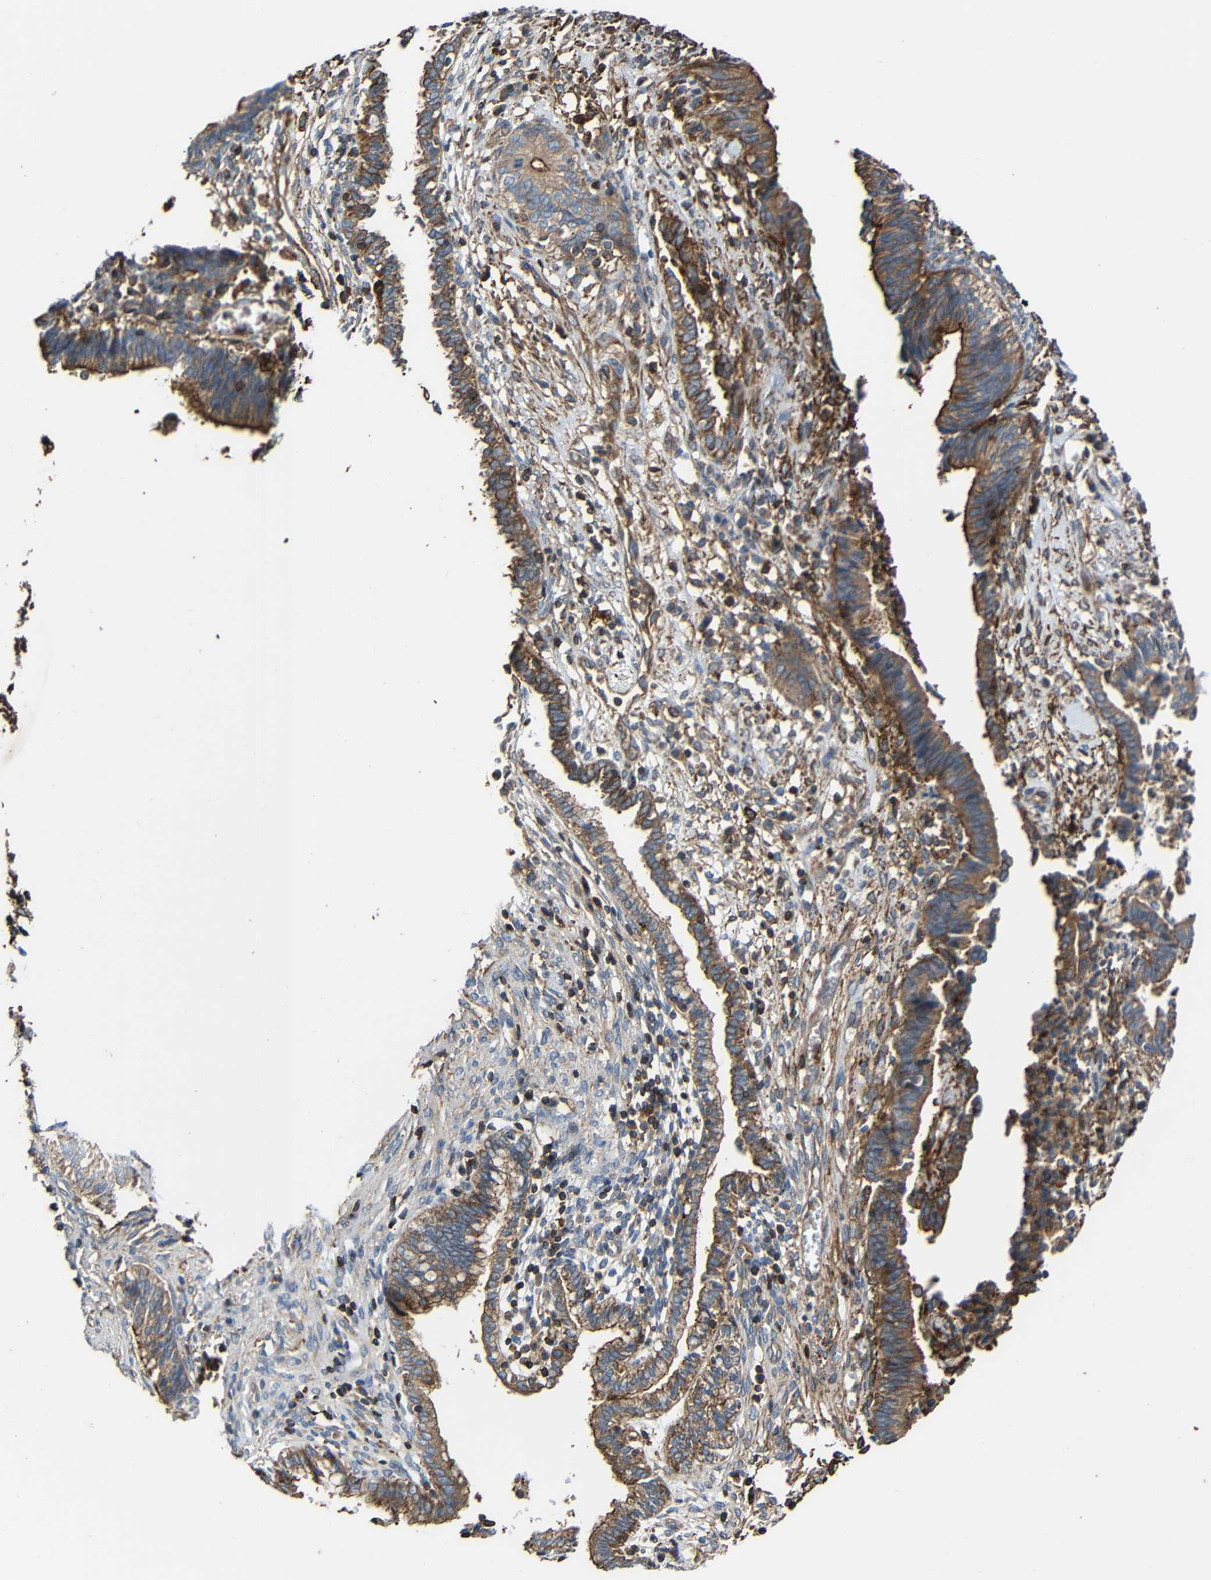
{"staining": {"intensity": "moderate", "quantity": ">75%", "location": "cytoplasmic/membranous"}, "tissue": "cervical cancer", "cell_type": "Tumor cells", "image_type": "cancer", "snomed": [{"axis": "morphology", "description": "Adenocarcinoma, NOS"}, {"axis": "topography", "description": "Cervix"}], "caption": "Cervical adenocarcinoma stained with a protein marker displays moderate staining in tumor cells.", "gene": "RHOT2", "patient": {"sex": "female", "age": 44}}